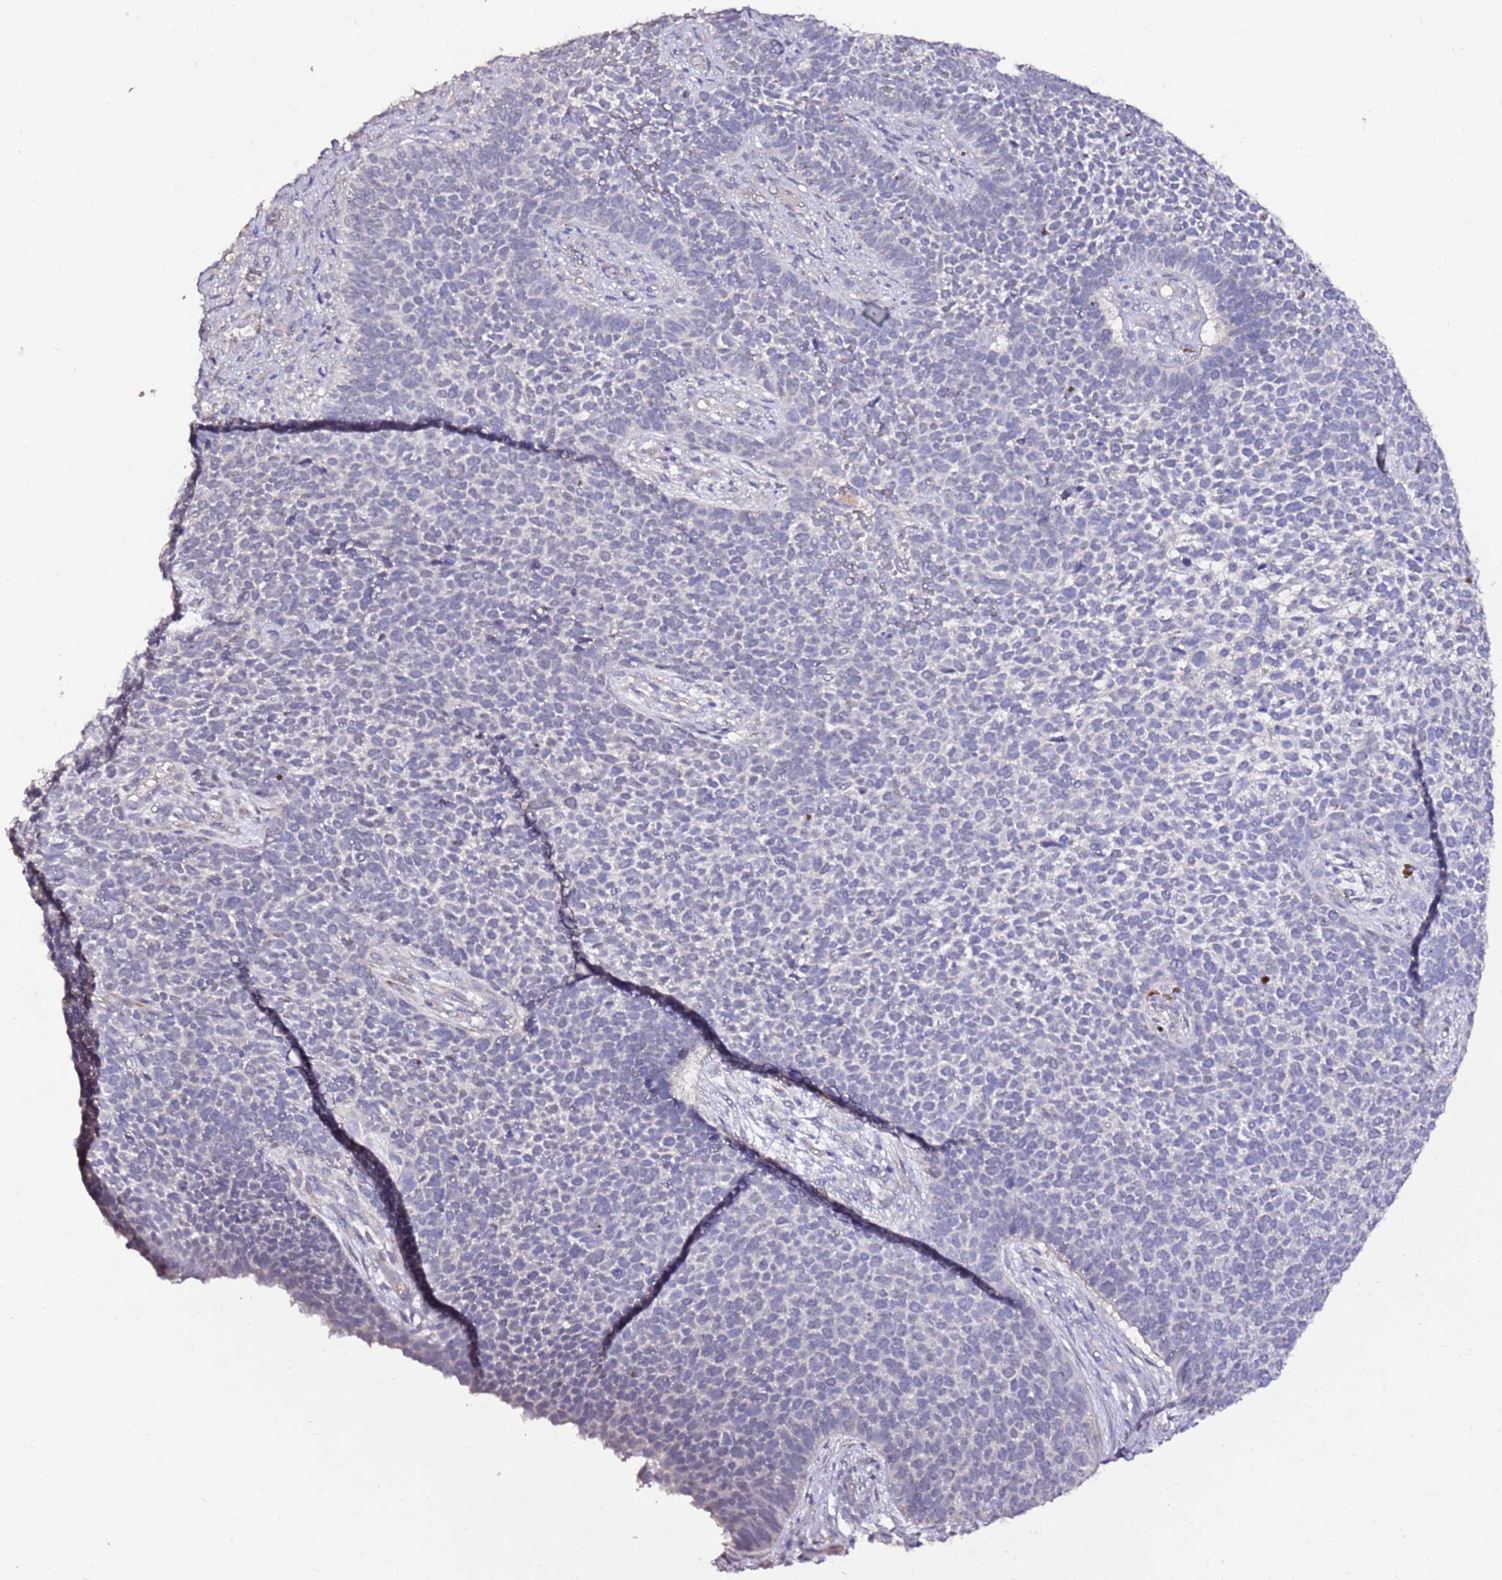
{"staining": {"intensity": "negative", "quantity": "none", "location": "none"}, "tissue": "skin cancer", "cell_type": "Tumor cells", "image_type": "cancer", "snomed": [{"axis": "morphology", "description": "Basal cell carcinoma"}, {"axis": "topography", "description": "Skin"}], "caption": "Image shows no protein staining in tumor cells of basal cell carcinoma (skin) tissue.", "gene": "ART5", "patient": {"sex": "female", "age": 84}}